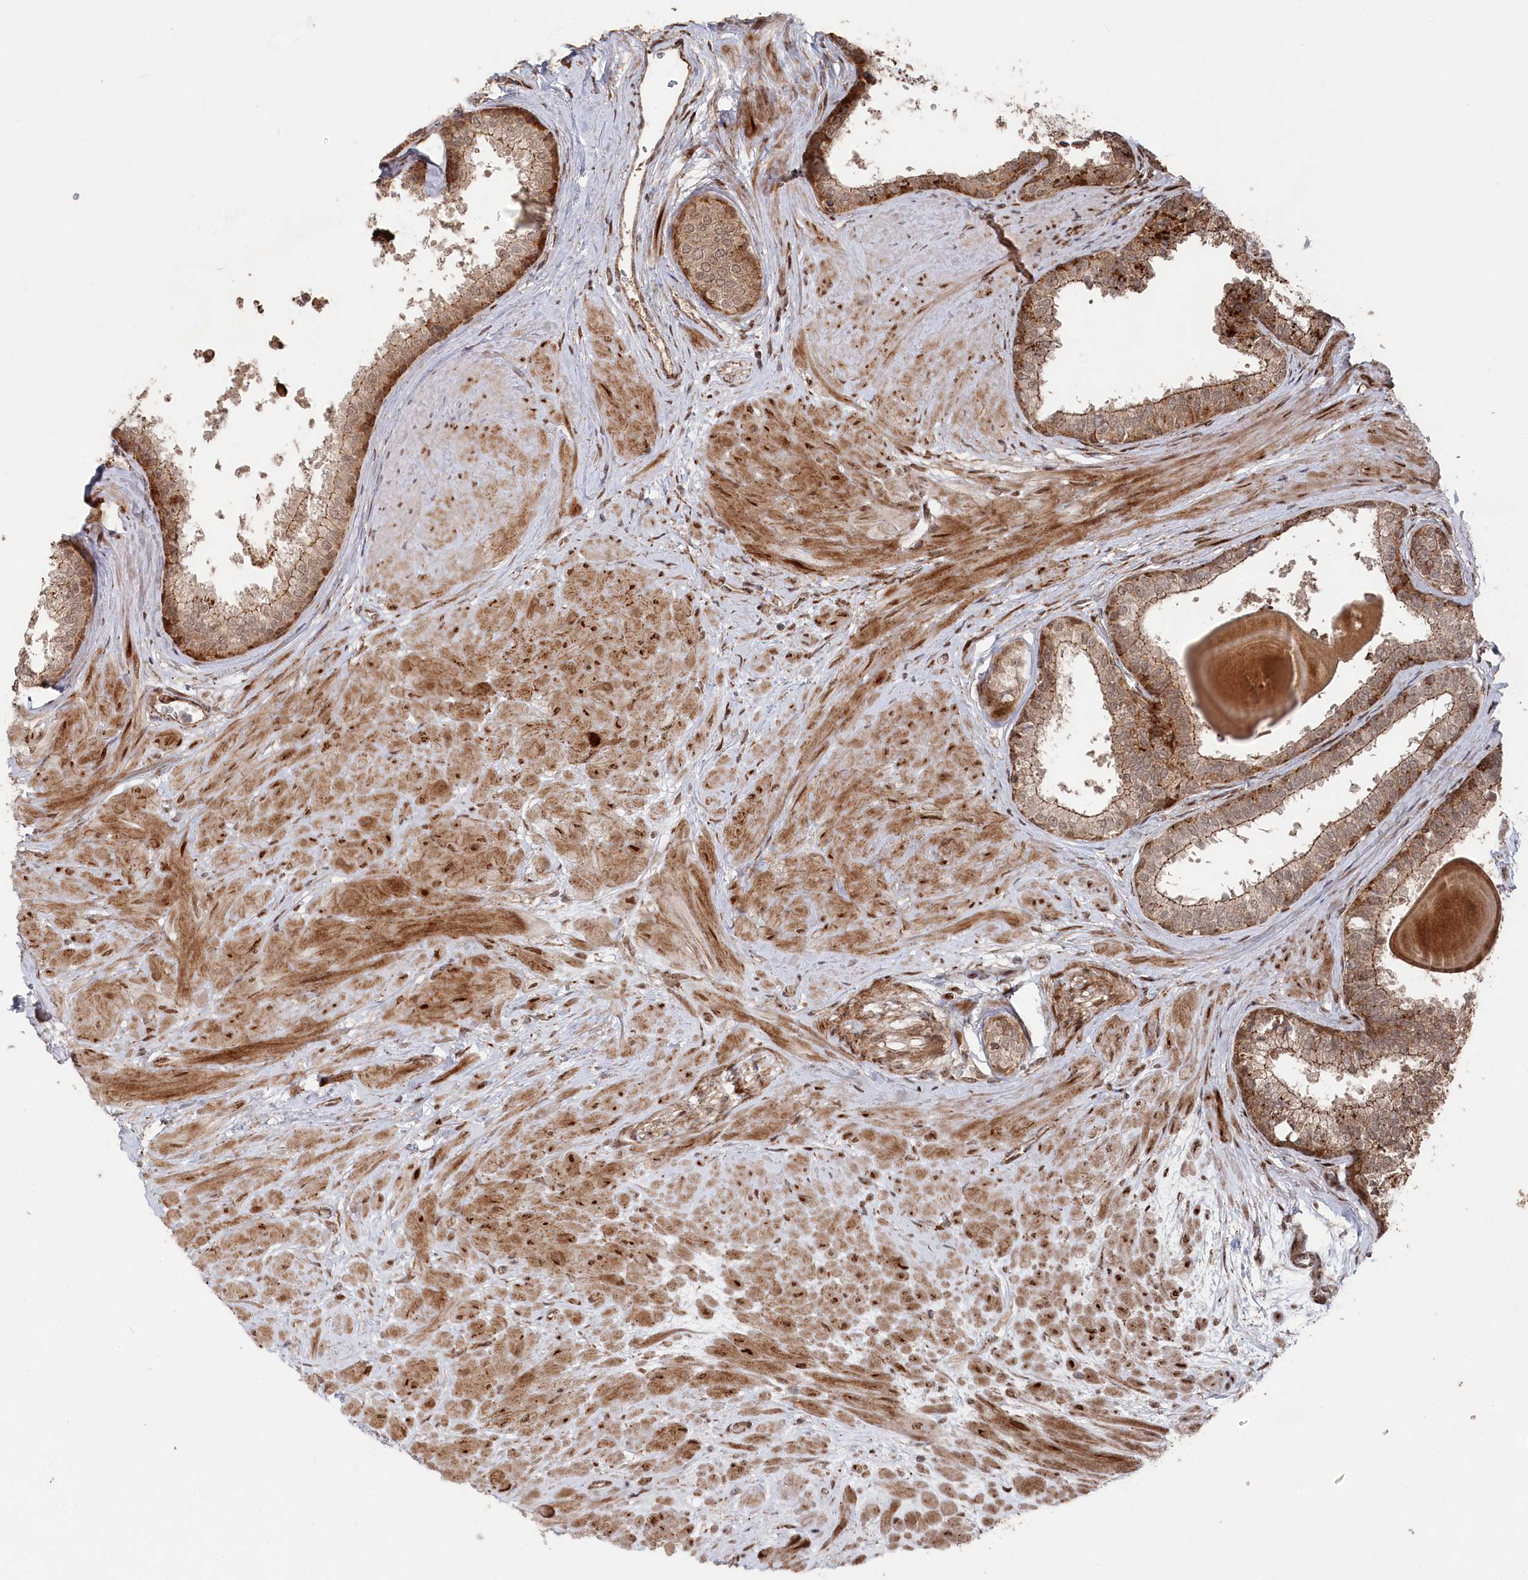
{"staining": {"intensity": "strong", "quantity": ">75%", "location": "cytoplasmic/membranous,nuclear"}, "tissue": "prostate", "cell_type": "Glandular cells", "image_type": "normal", "snomed": [{"axis": "morphology", "description": "Normal tissue, NOS"}, {"axis": "topography", "description": "Prostate"}], "caption": "Glandular cells reveal high levels of strong cytoplasmic/membranous,nuclear positivity in about >75% of cells in normal prostate. (DAB IHC, brown staining for protein, blue staining for nuclei).", "gene": "POLR3A", "patient": {"sex": "male", "age": 48}}